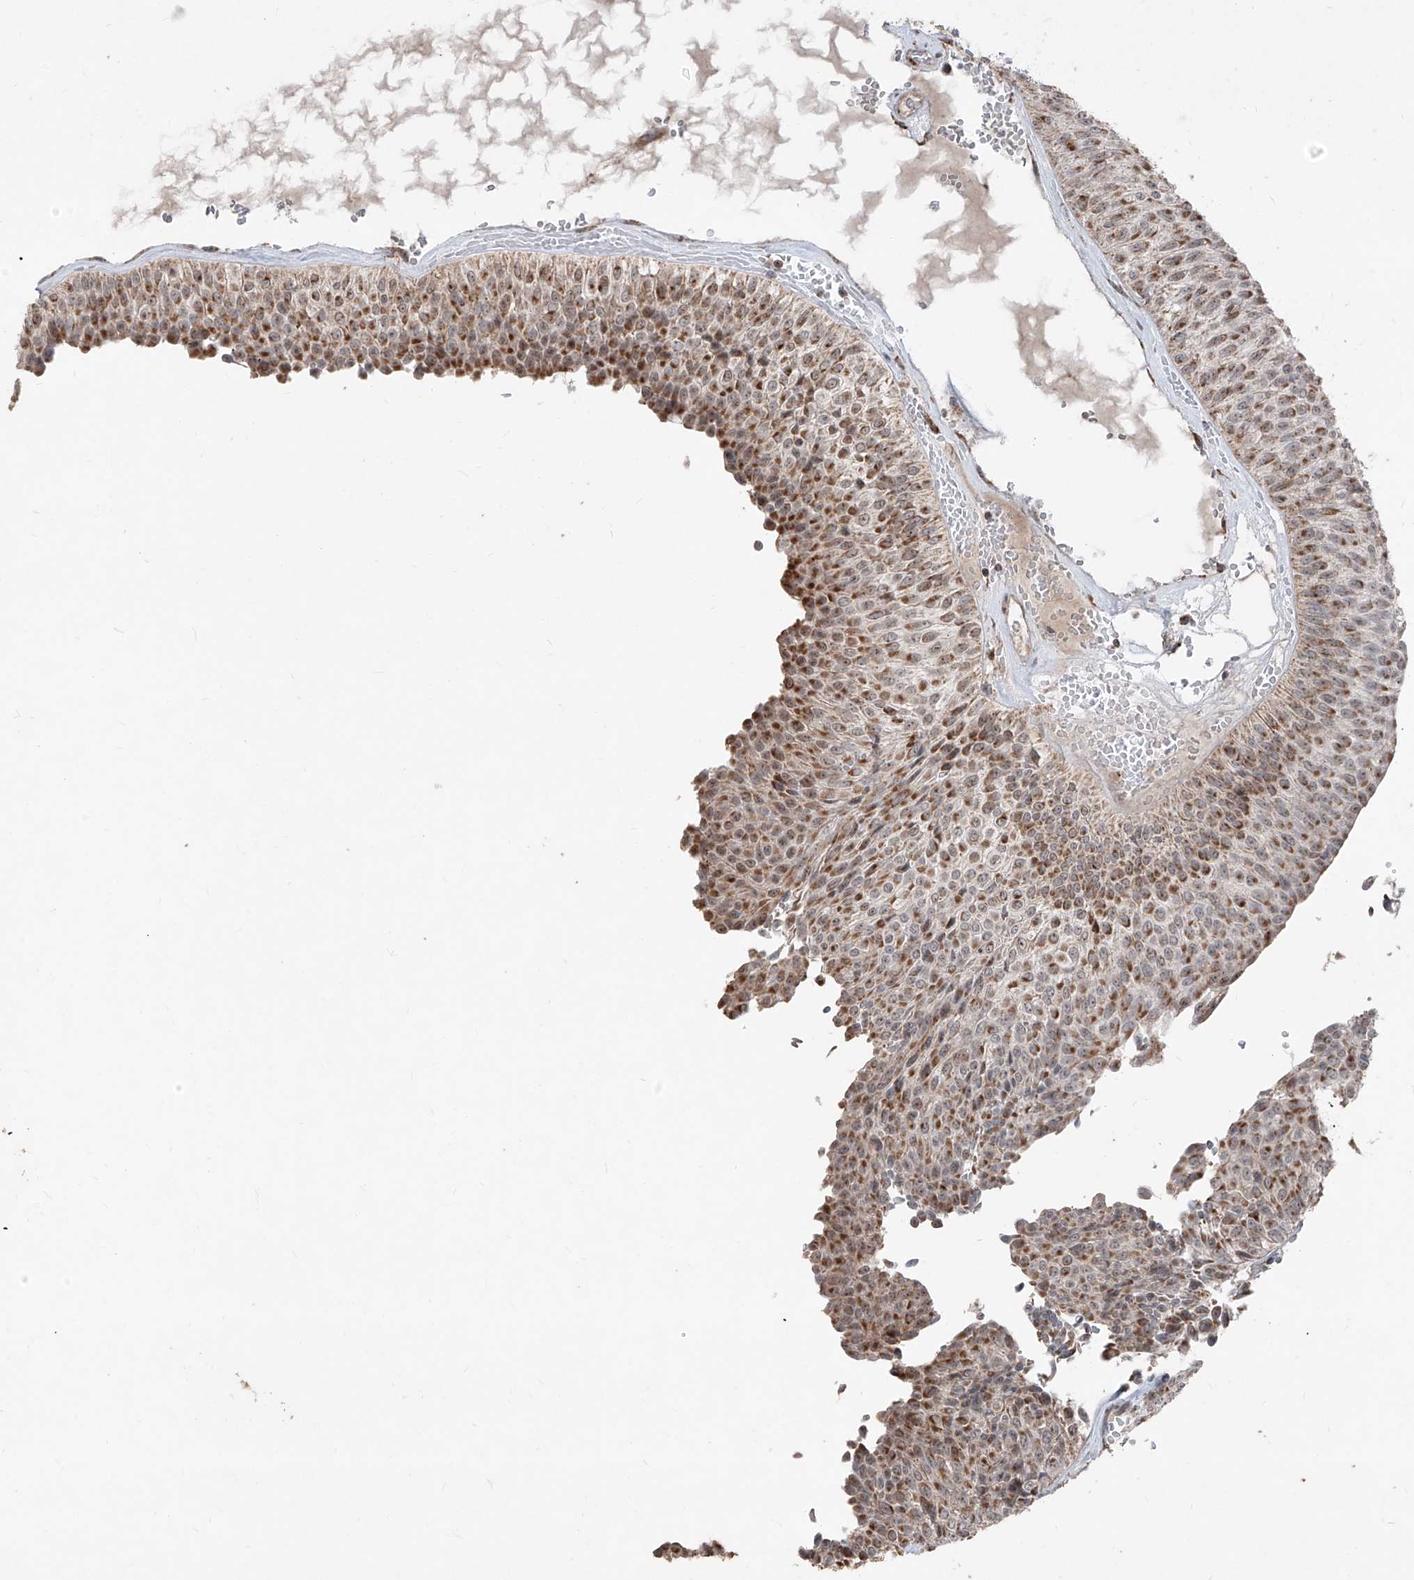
{"staining": {"intensity": "moderate", "quantity": ">75%", "location": "cytoplasmic/membranous"}, "tissue": "urothelial cancer", "cell_type": "Tumor cells", "image_type": "cancer", "snomed": [{"axis": "morphology", "description": "Urothelial carcinoma, Low grade"}, {"axis": "topography", "description": "Urinary bladder"}], "caption": "Approximately >75% of tumor cells in urothelial carcinoma (low-grade) display moderate cytoplasmic/membranous protein staining as visualized by brown immunohistochemical staining.", "gene": "NDUFB3", "patient": {"sex": "male", "age": 78}}